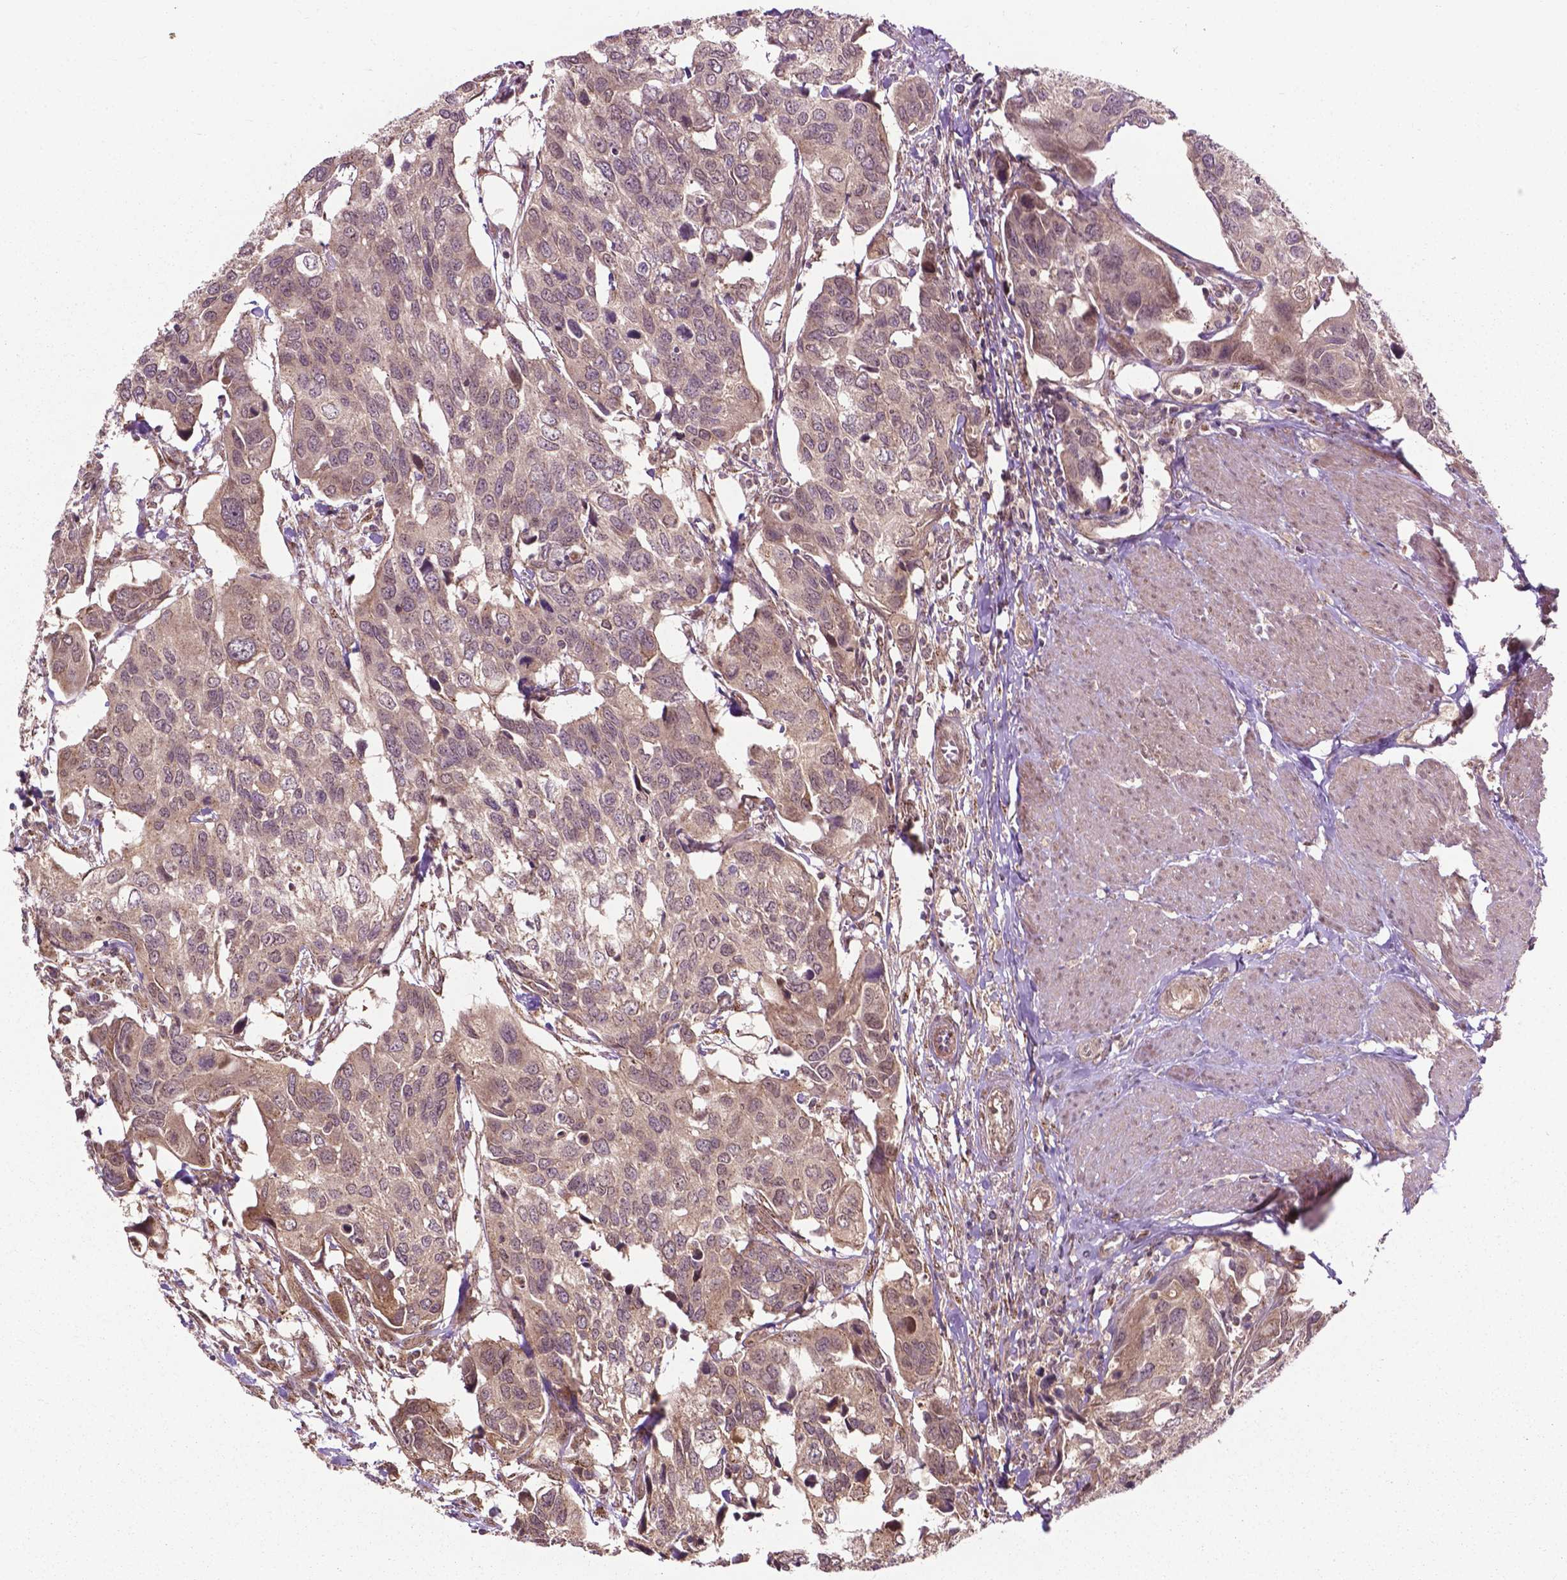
{"staining": {"intensity": "weak", "quantity": "<25%", "location": "cytoplasmic/membranous"}, "tissue": "urothelial cancer", "cell_type": "Tumor cells", "image_type": "cancer", "snomed": [{"axis": "morphology", "description": "Urothelial carcinoma, High grade"}, {"axis": "topography", "description": "Urinary bladder"}], "caption": "Image shows no significant protein positivity in tumor cells of urothelial cancer. (DAB immunohistochemistry (IHC), high magnification).", "gene": "PPP1CB", "patient": {"sex": "male", "age": 60}}